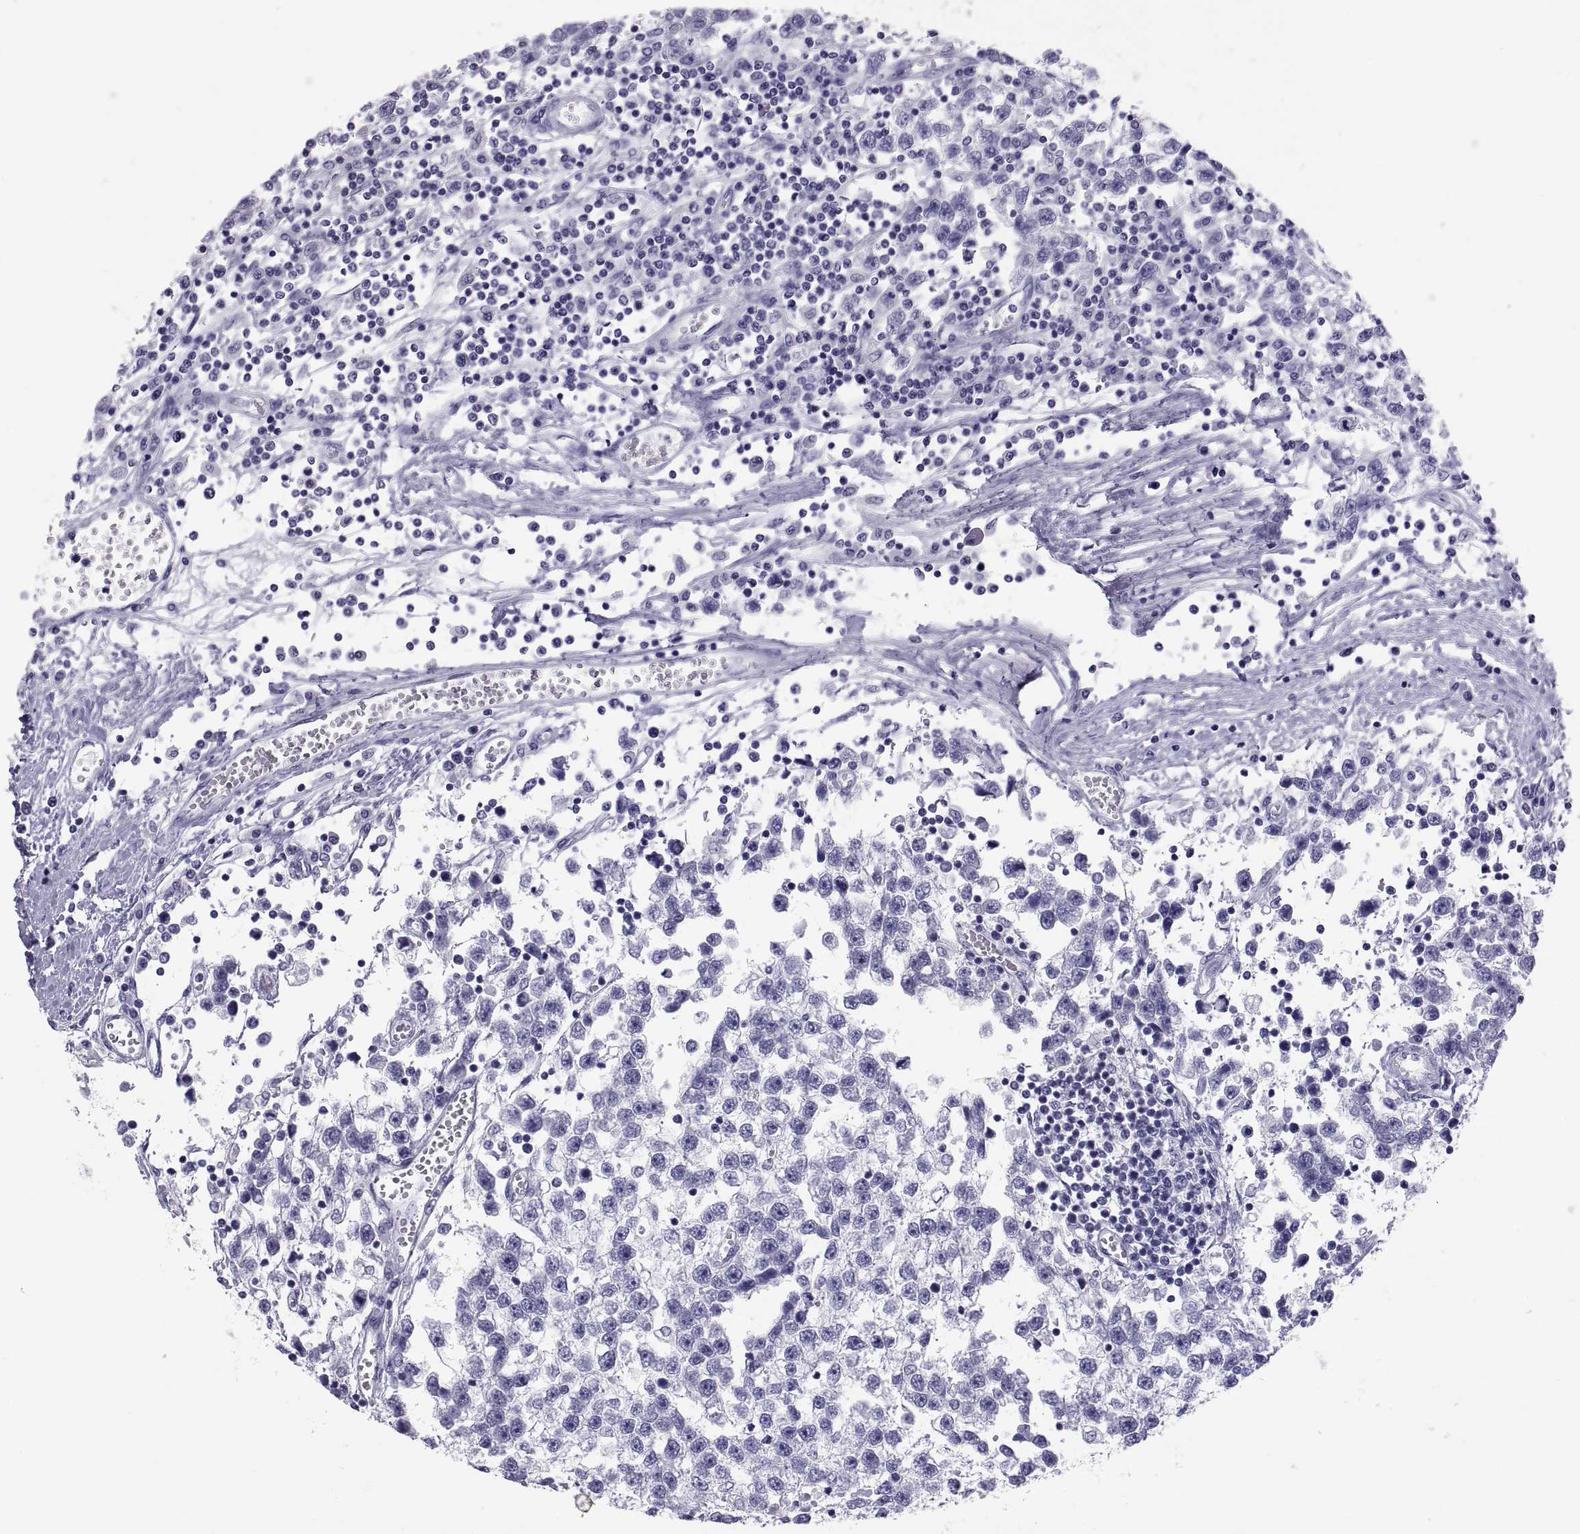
{"staining": {"intensity": "negative", "quantity": "none", "location": "none"}, "tissue": "testis cancer", "cell_type": "Tumor cells", "image_type": "cancer", "snomed": [{"axis": "morphology", "description": "Seminoma, NOS"}, {"axis": "topography", "description": "Testis"}], "caption": "DAB (3,3'-diaminobenzidine) immunohistochemical staining of human seminoma (testis) exhibits no significant staining in tumor cells.", "gene": "RNASE12", "patient": {"sex": "male", "age": 34}}